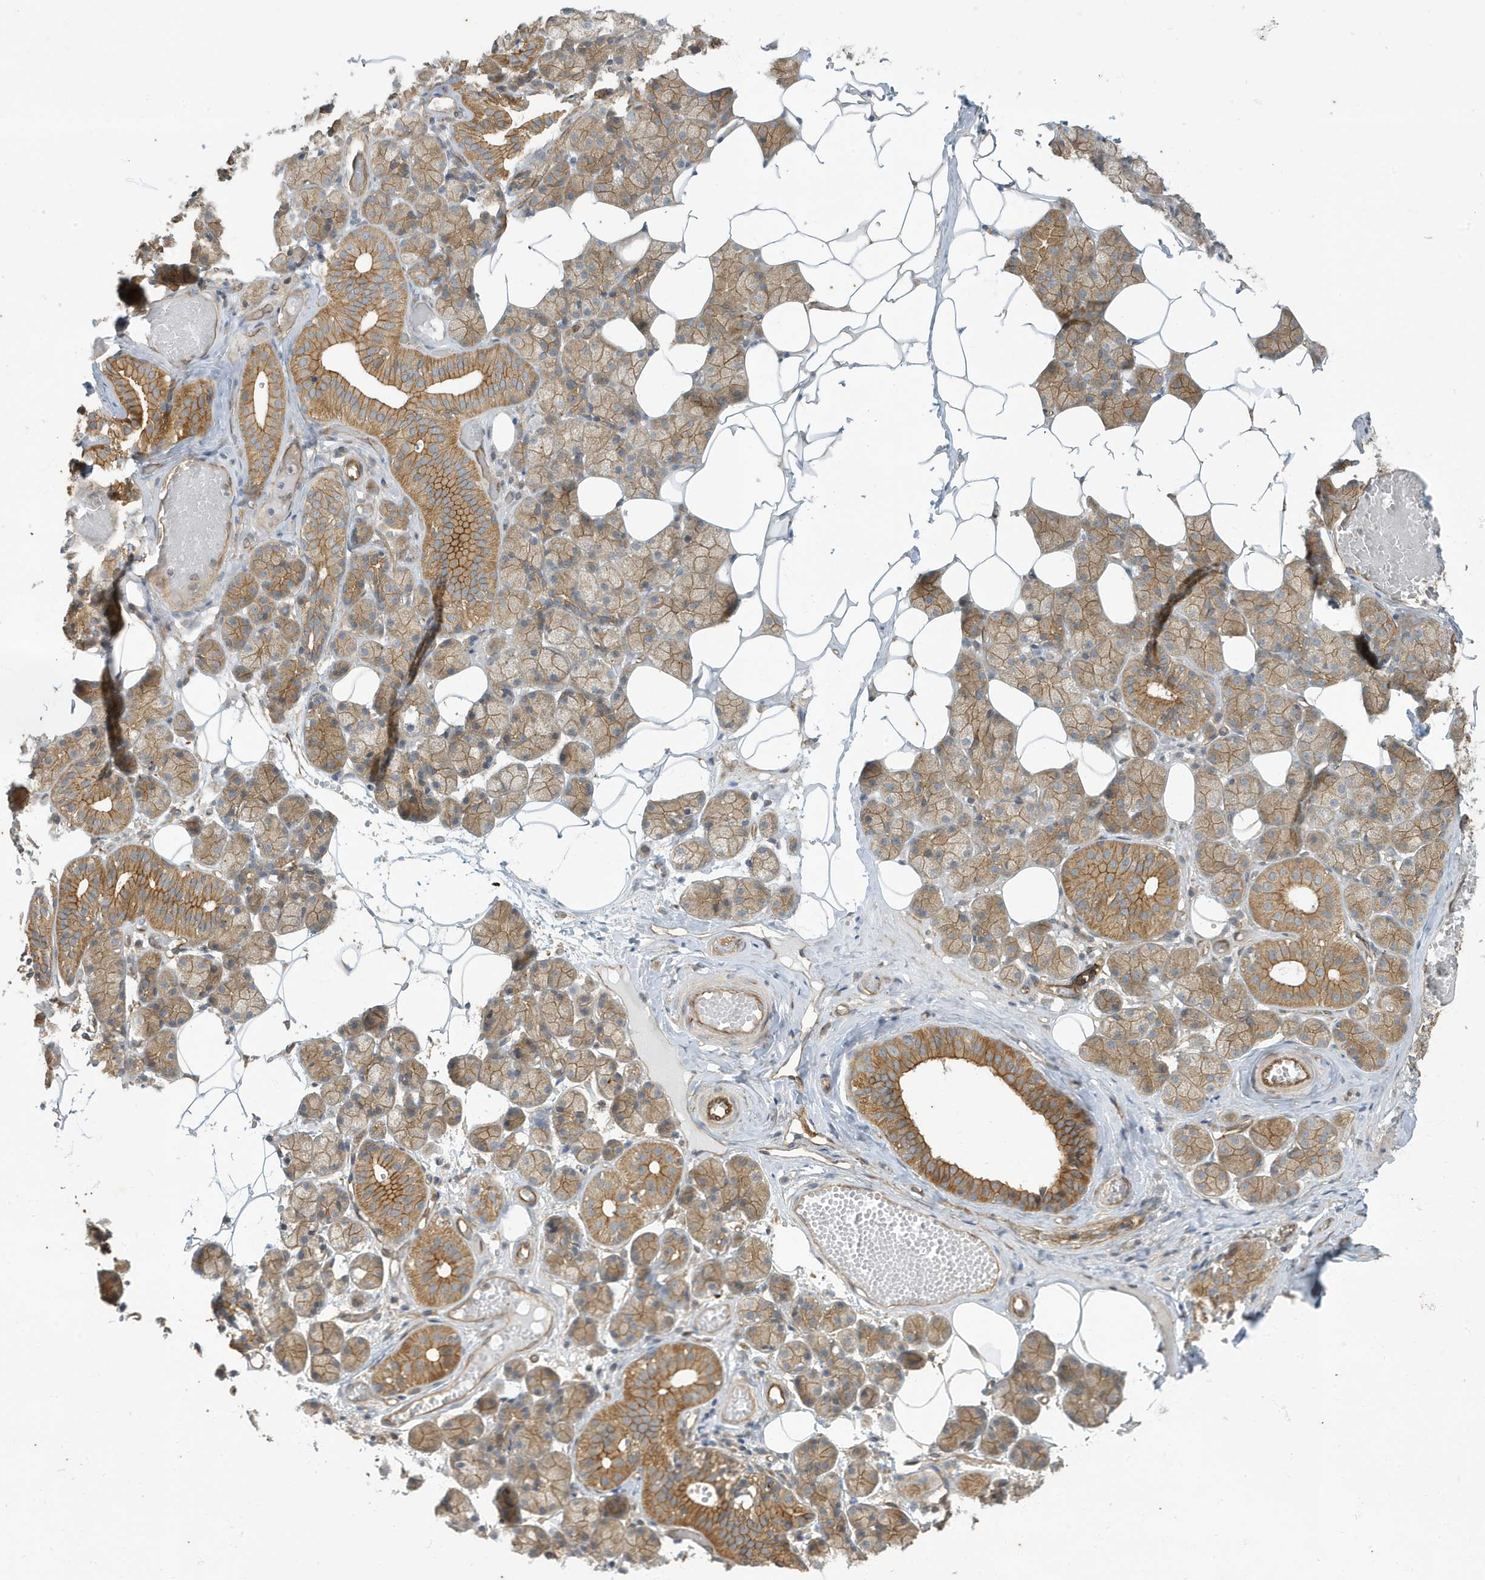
{"staining": {"intensity": "moderate", "quantity": ">75%", "location": "cytoplasmic/membranous"}, "tissue": "salivary gland", "cell_type": "Glandular cells", "image_type": "normal", "snomed": [{"axis": "morphology", "description": "Normal tissue, NOS"}, {"axis": "topography", "description": "Salivary gland"}], "caption": "Brown immunohistochemical staining in benign salivary gland reveals moderate cytoplasmic/membranous positivity in approximately >75% of glandular cells. Immunohistochemistry (ihc) stains the protein of interest in brown and the nuclei are stained blue.", "gene": "ATP23", "patient": {"sex": "female", "age": 33}}